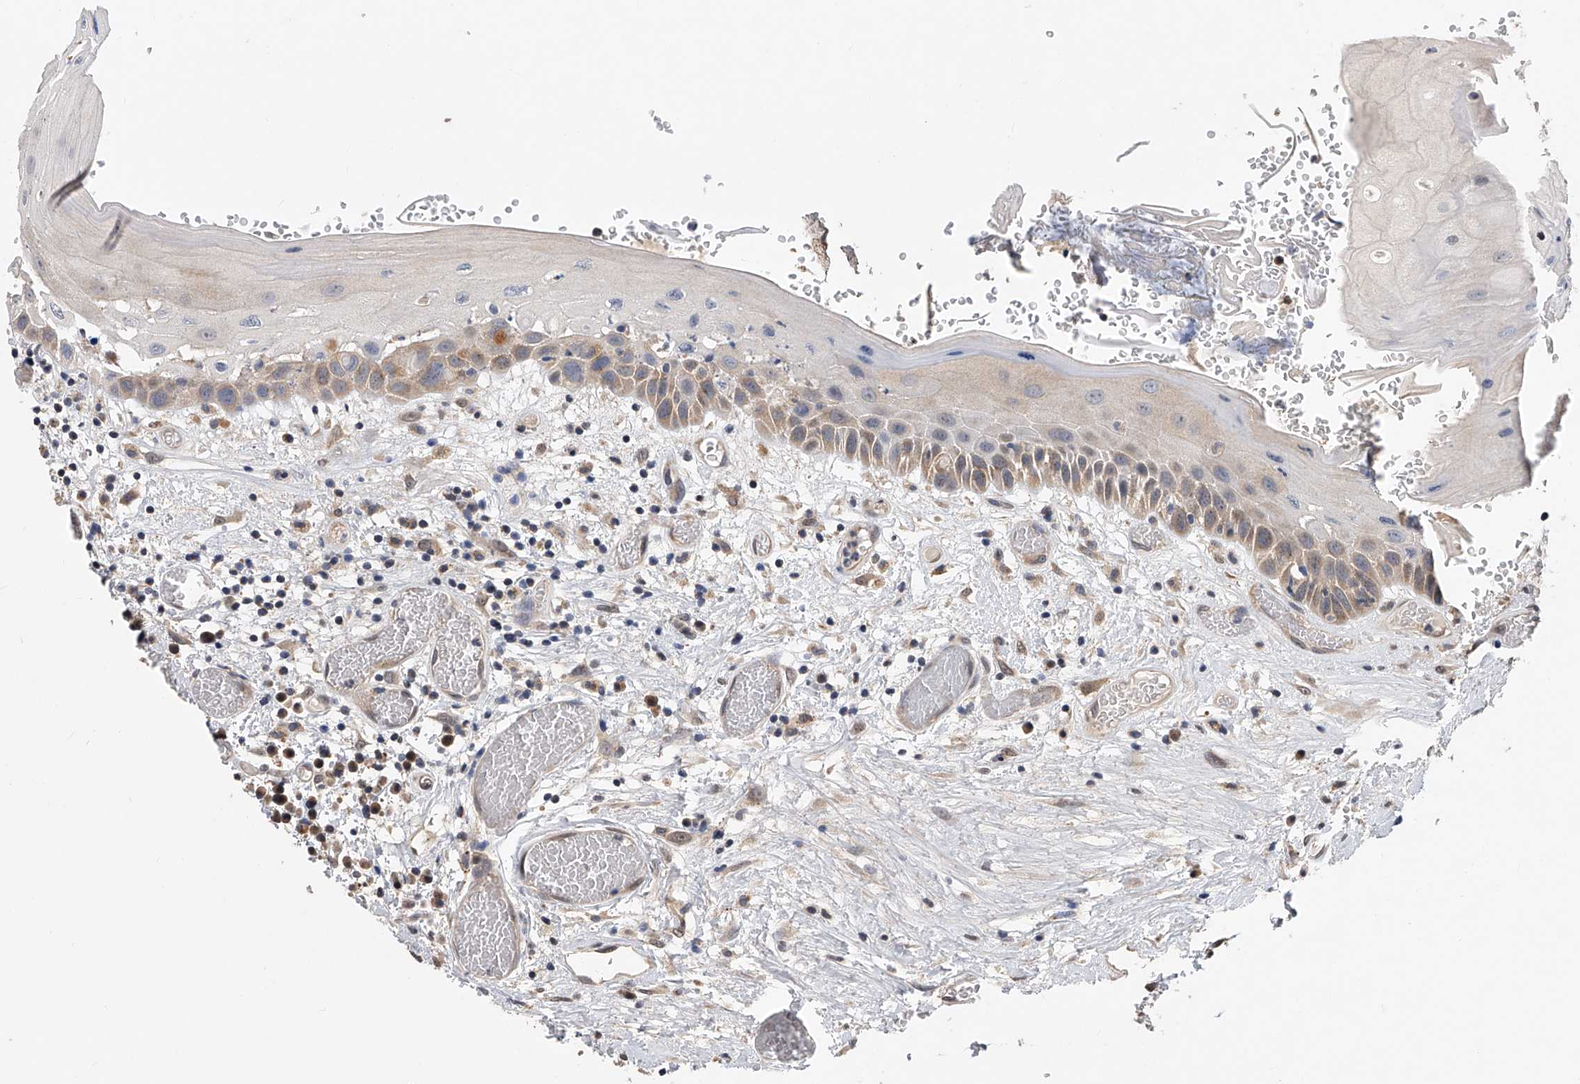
{"staining": {"intensity": "weak", "quantity": "25%-75%", "location": "cytoplasmic/membranous,nuclear"}, "tissue": "oral mucosa", "cell_type": "Squamous epithelial cells", "image_type": "normal", "snomed": [{"axis": "morphology", "description": "Normal tissue, NOS"}, {"axis": "topography", "description": "Oral tissue"}], "caption": "High-power microscopy captured an immunohistochemistry histopathology image of unremarkable oral mucosa, revealing weak cytoplasmic/membranous,nuclear expression in about 25%-75% of squamous epithelial cells. (IHC, brightfield microscopy, high magnification).", "gene": "GMDS", "patient": {"sex": "female", "age": 76}}